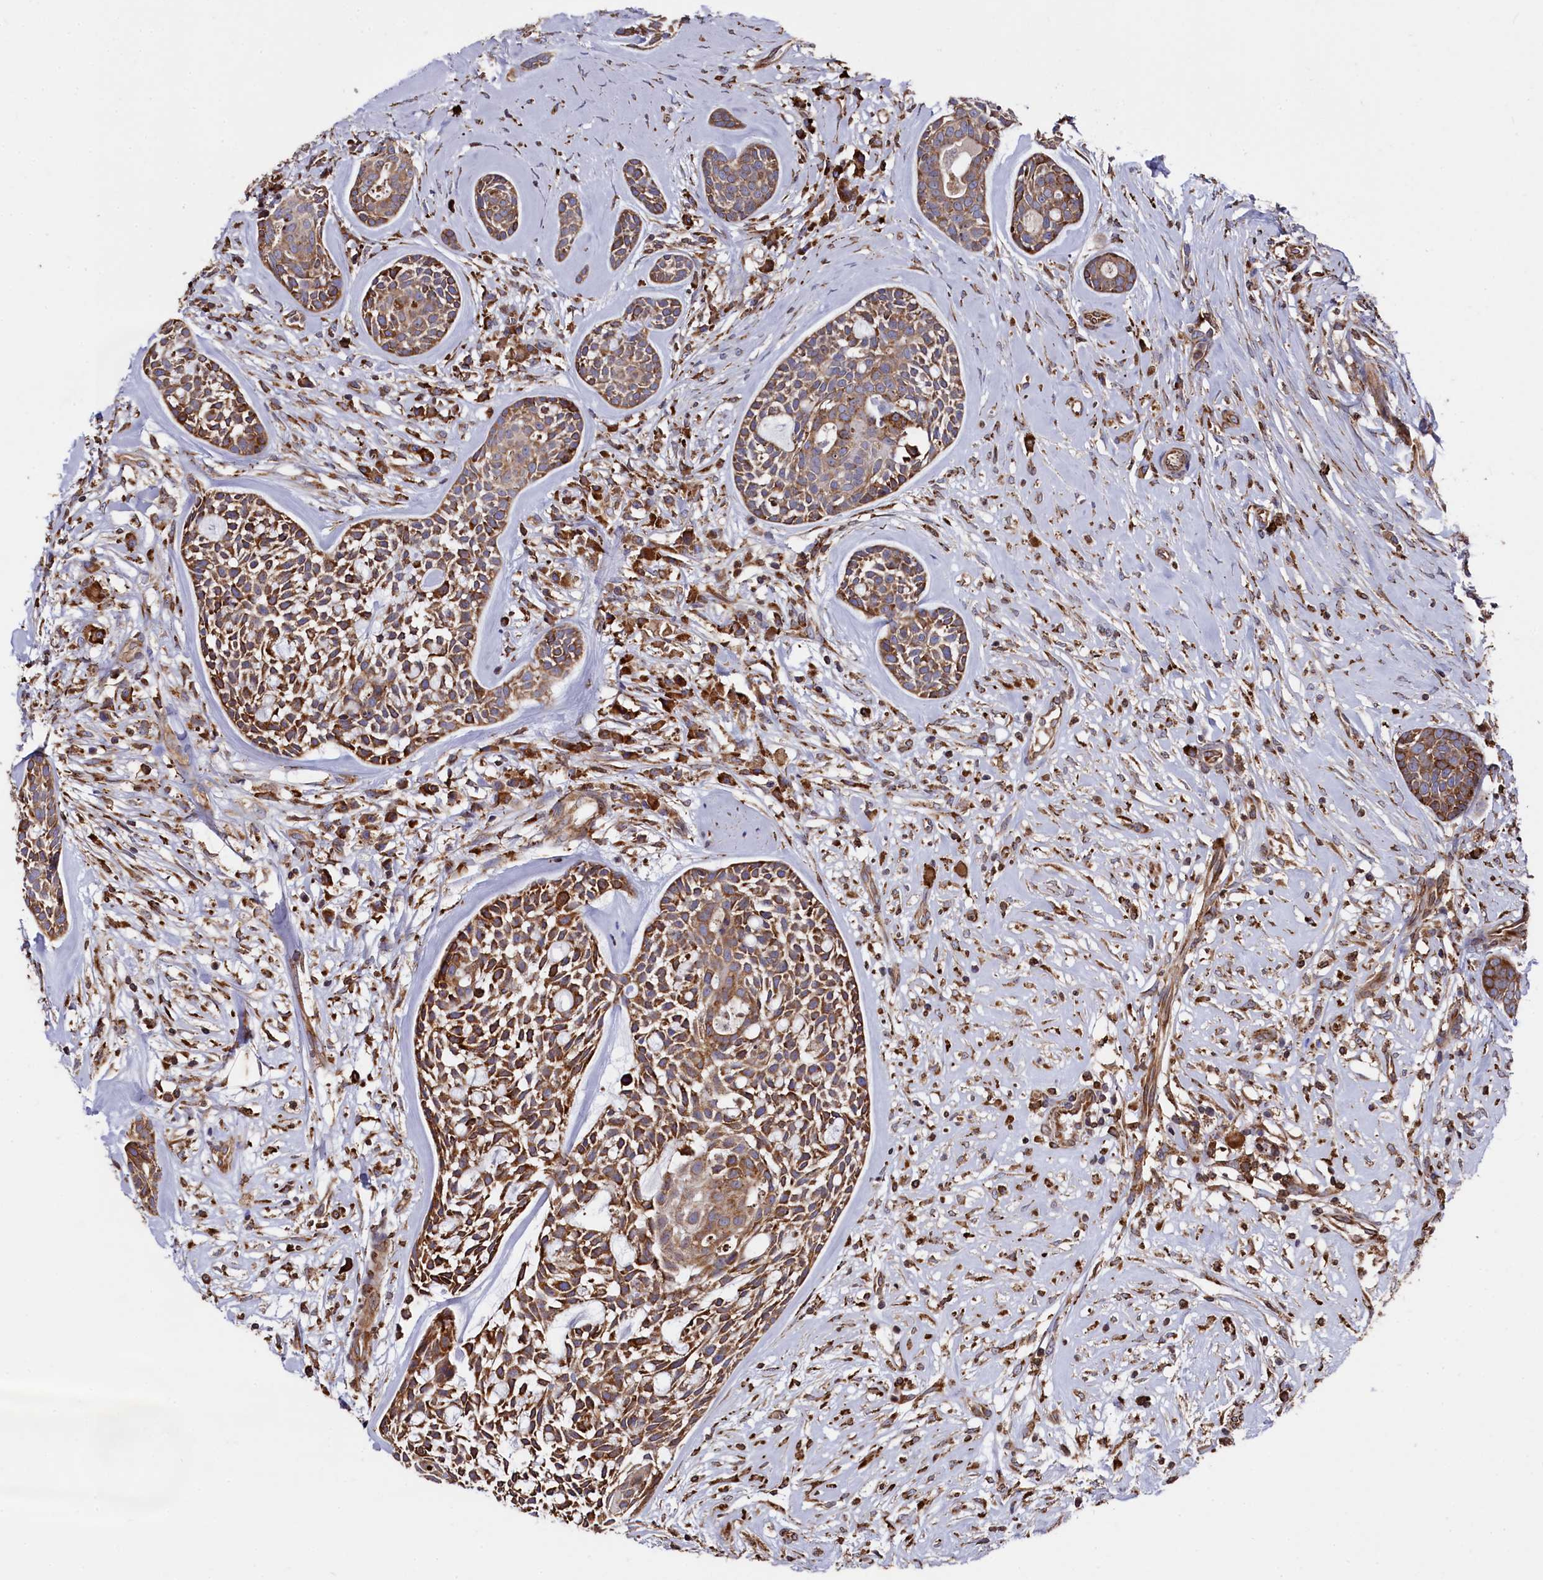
{"staining": {"intensity": "moderate", "quantity": ">75%", "location": "cytoplasmic/membranous"}, "tissue": "head and neck cancer", "cell_type": "Tumor cells", "image_type": "cancer", "snomed": [{"axis": "morphology", "description": "Adenocarcinoma, NOS"}, {"axis": "topography", "description": "Subcutis"}, {"axis": "topography", "description": "Head-Neck"}], "caption": "DAB (3,3'-diaminobenzidine) immunohistochemical staining of human head and neck cancer (adenocarcinoma) reveals moderate cytoplasmic/membranous protein expression in about >75% of tumor cells.", "gene": "NEURL1B", "patient": {"sex": "female", "age": 73}}